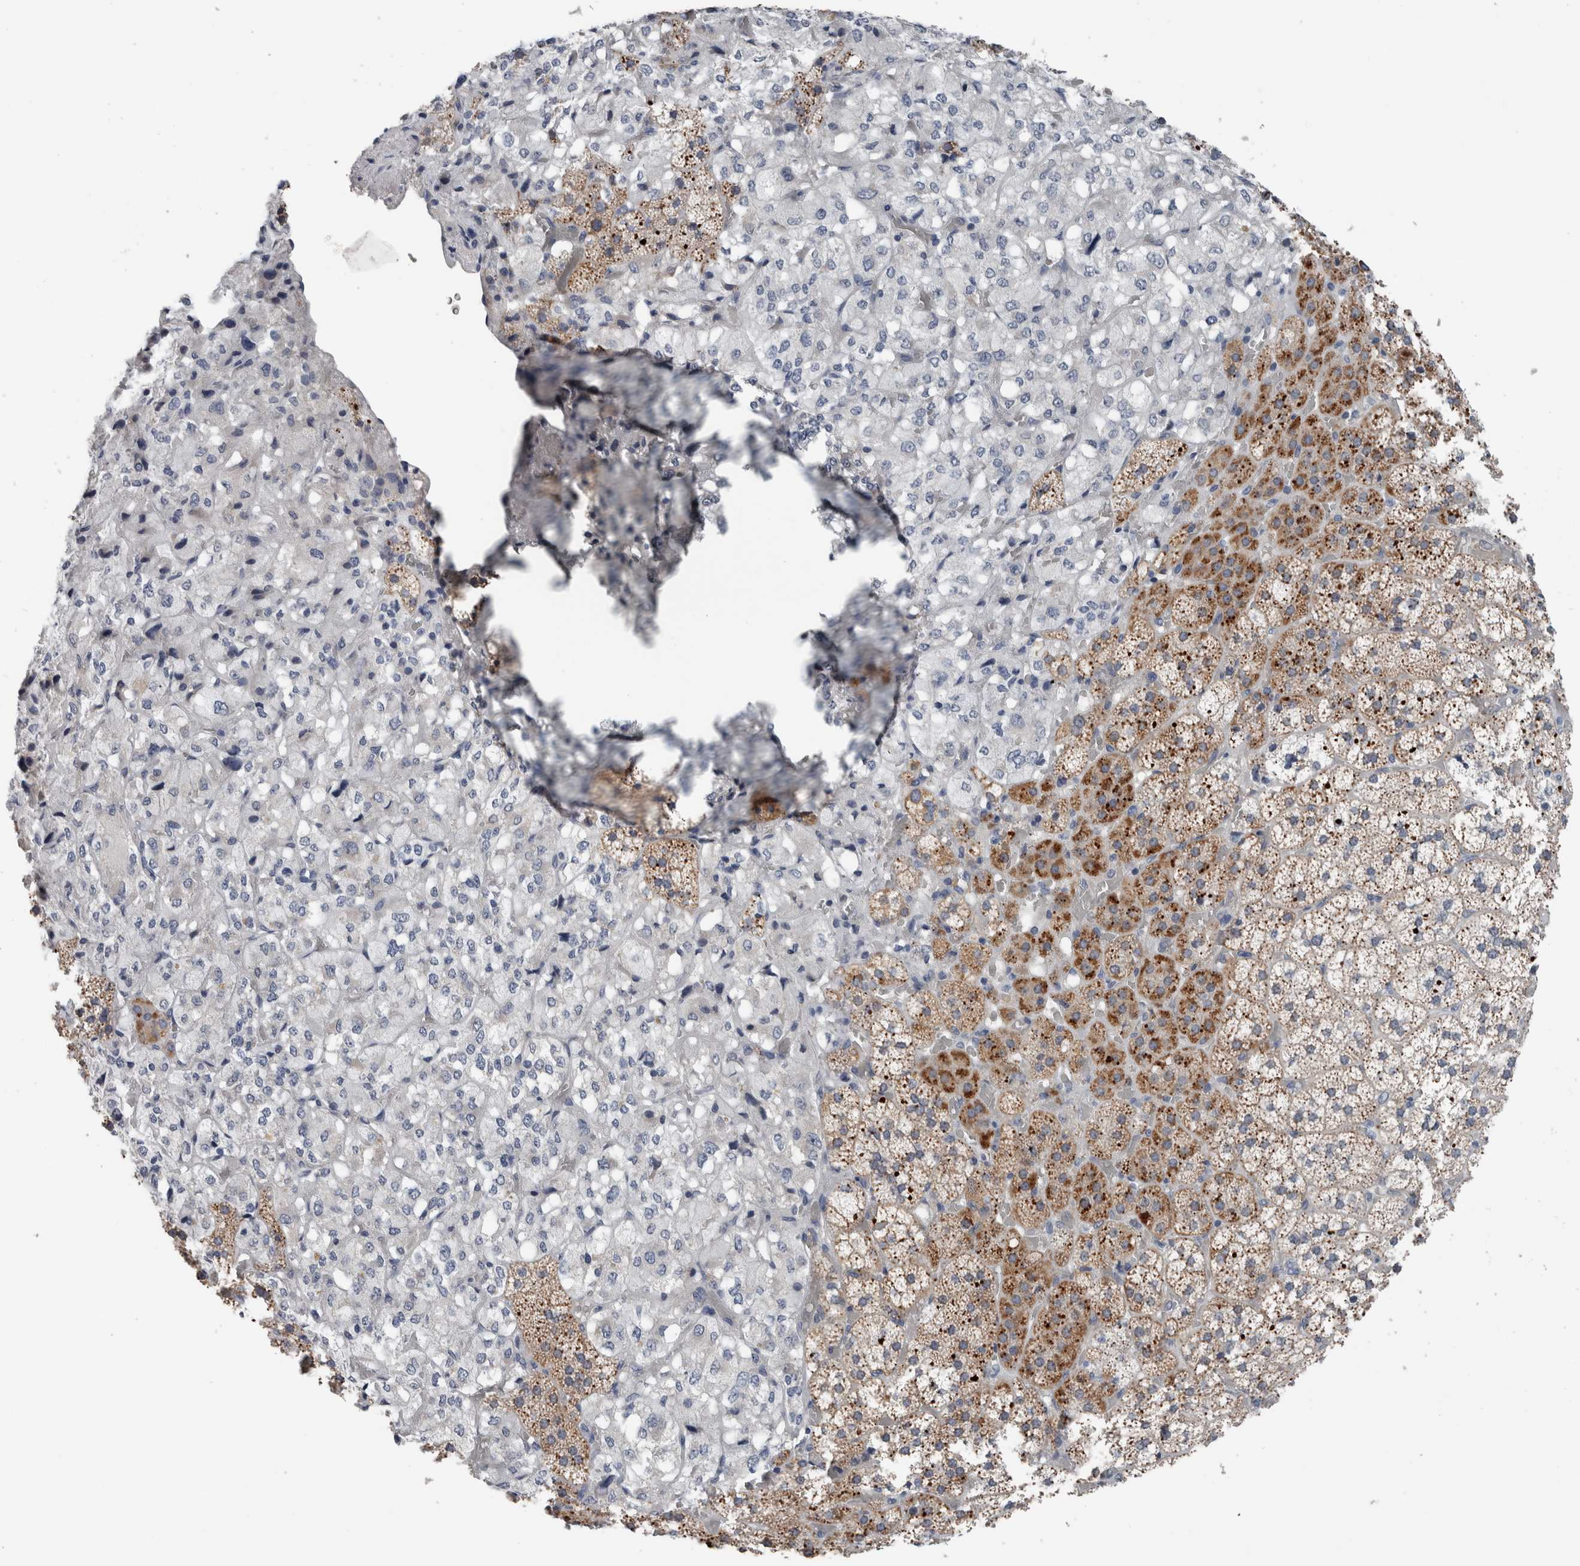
{"staining": {"intensity": "moderate", "quantity": ">75%", "location": "cytoplasmic/membranous"}, "tissue": "adrenal gland", "cell_type": "Glandular cells", "image_type": "normal", "snomed": [{"axis": "morphology", "description": "Normal tissue, NOS"}, {"axis": "topography", "description": "Adrenal gland"}], "caption": "Immunohistochemical staining of benign adrenal gland exhibits medium levels of moderate cytoplasmic/membranous expression in about >75% of glandular cells. (DAB (3,3'-diaminobenzidine) = brown stain, brightfield microscopy at high magnification).", "gene": "CRNN", "patient": {"sex": "female", "age": 44}}